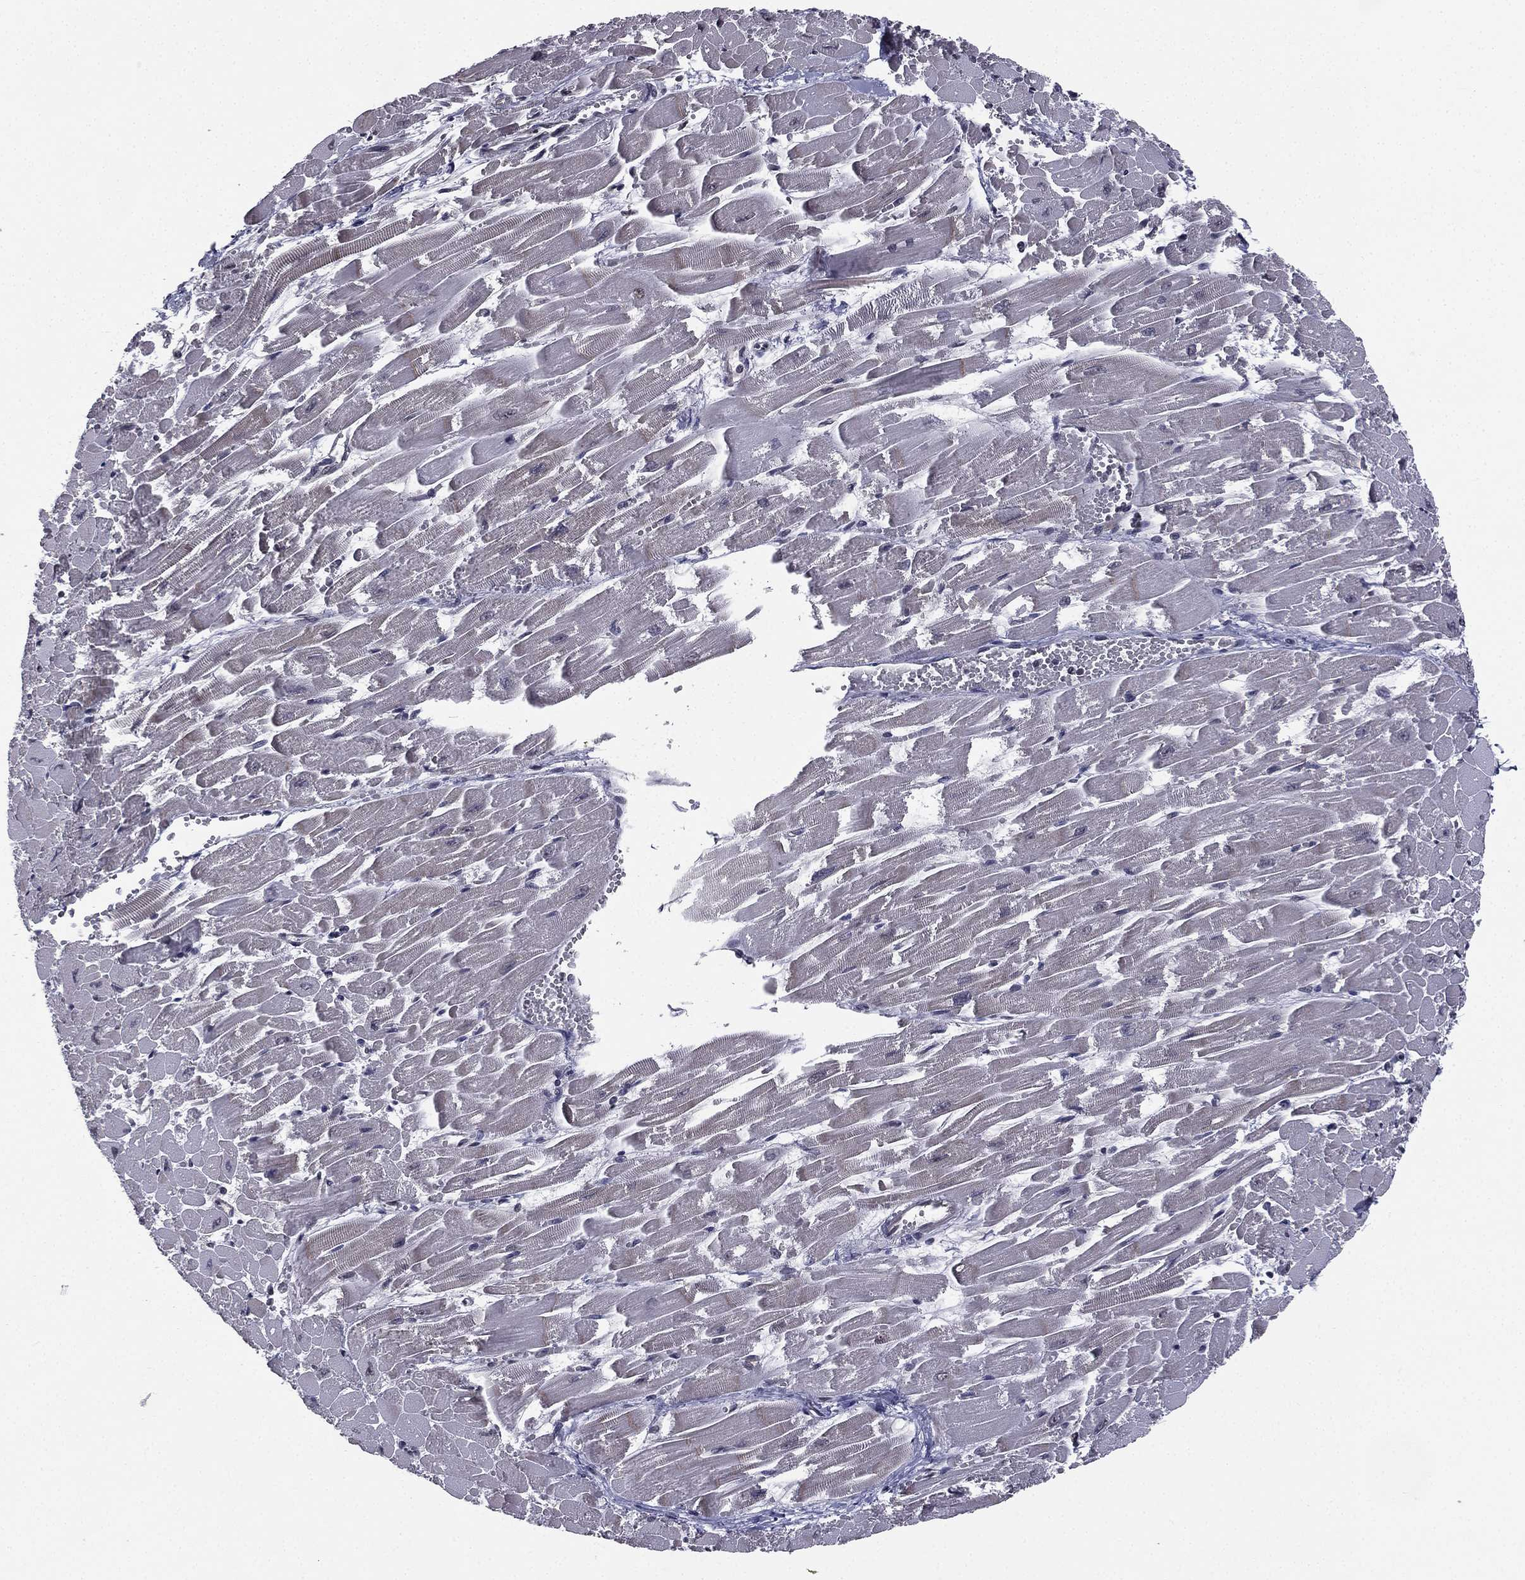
{"staining": {"intensity": "negative", "quantity": "none", "location": "none"}, "tissue": "heart muscle", "cell_type": "Cardiomyocytes", "image_type": "normal", "snomed": [{"axis": "morphology", "description": "Normal tissue, NOS"}, {"axis": "topography", "description": "Heart"}], "caption": "Image shows no protein staining in cardiomyocytes of benign heart muscle. (DAB immunohistochemistry (IHC) visualized using brightfield microscopy, high magnification).", "gene": "RARB", "patient": {"sex": "female", "age": 52}}